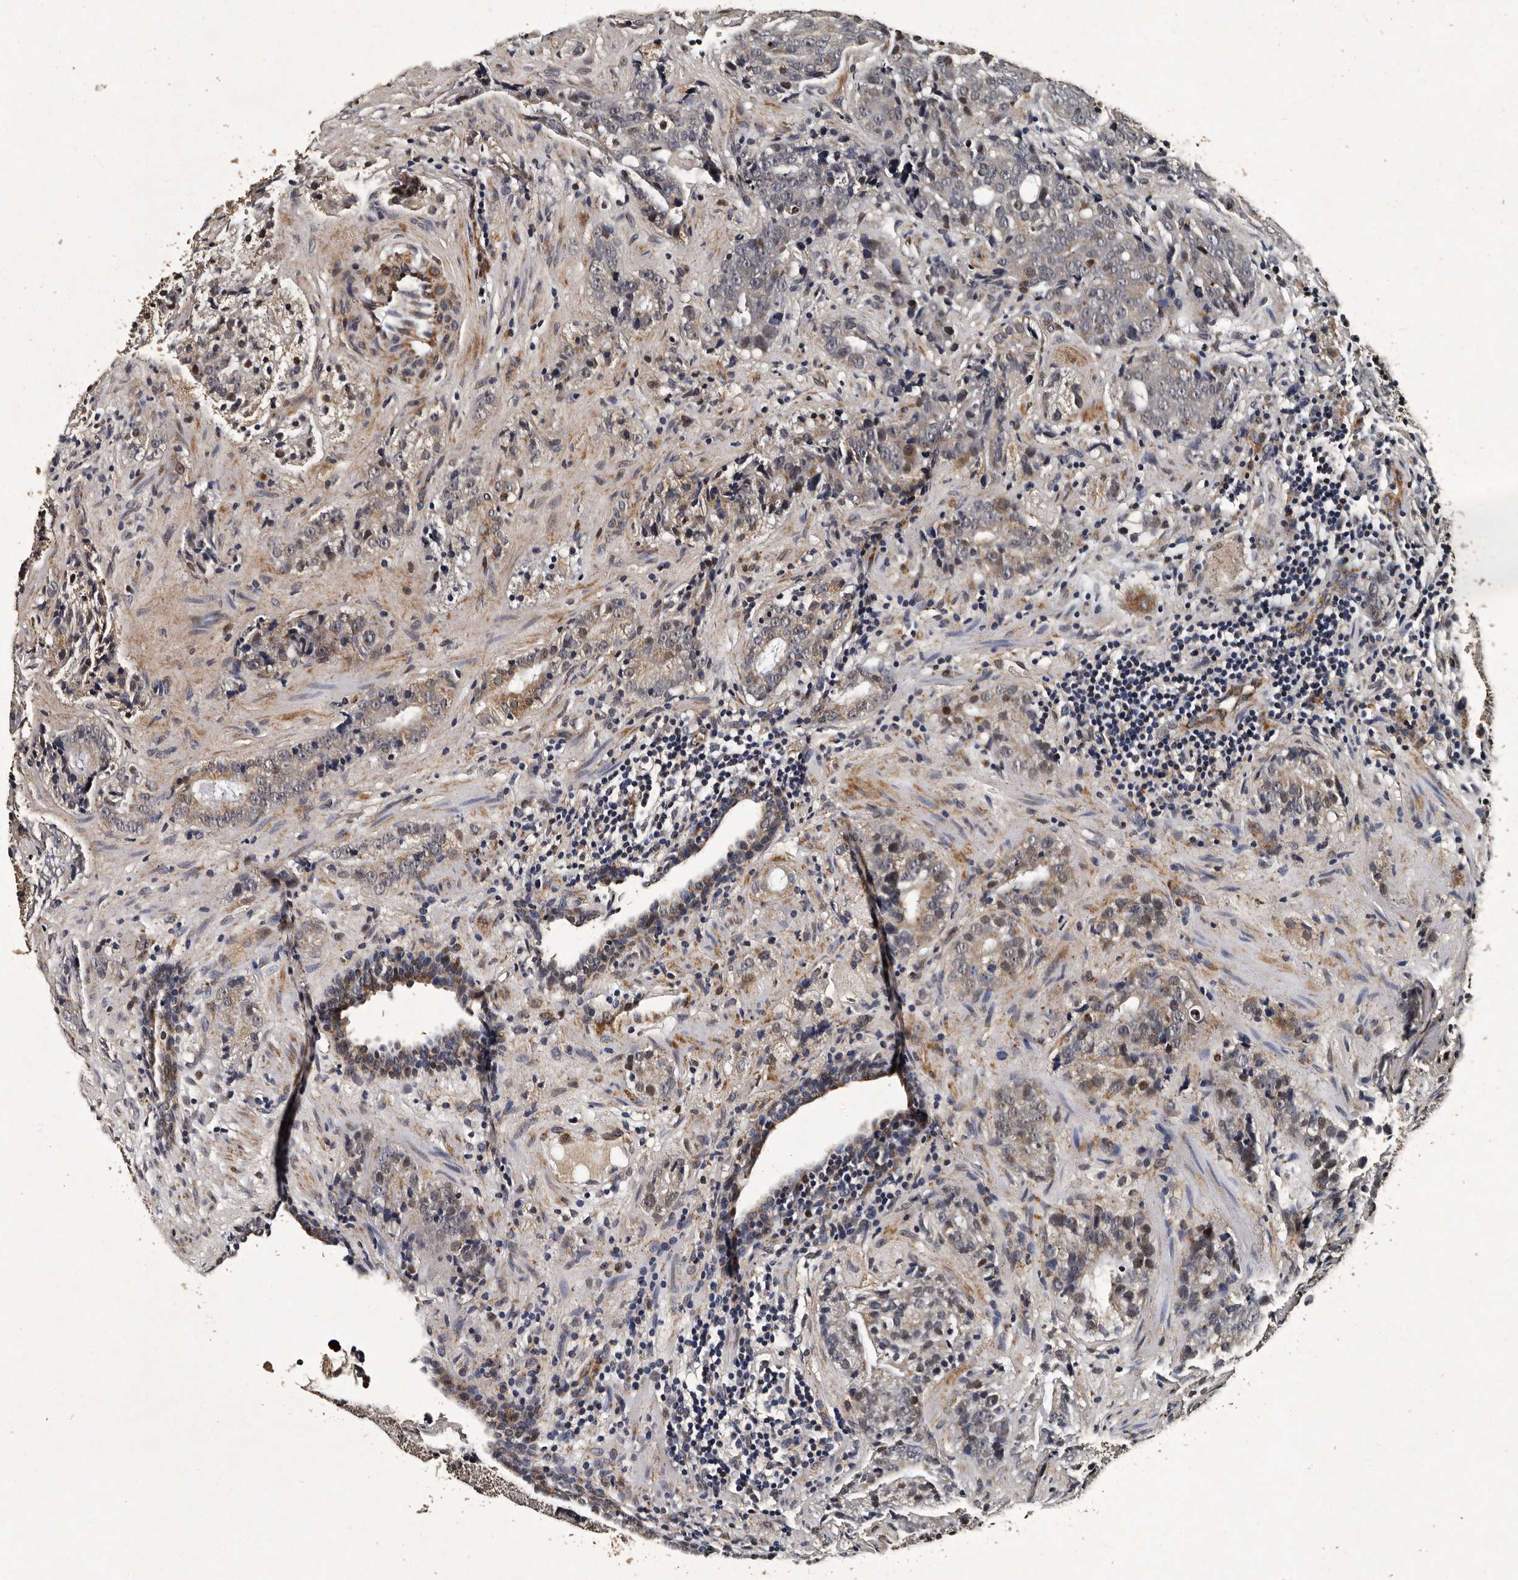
{"staining": {"intensity": "weak", "quantity": "<25%", "location": "cytoplasmic/membranous,nuclear"}, "tissue": "prostate cancer", "cell_type": "Tumor cells", "image_type": "cancer", "snomed": [{"axis": "morphology", "description": "Adenocarcinoma, High grade"}, {"axis": "topography", "description": "Prostate"}], "caption": "A high-resolution histopathology image shows IHC staining of prostate cancer, which shows no significant expression in tumor cells.", "gene": "CPNE3", "patient": {"sex": "male", "age": 56}}